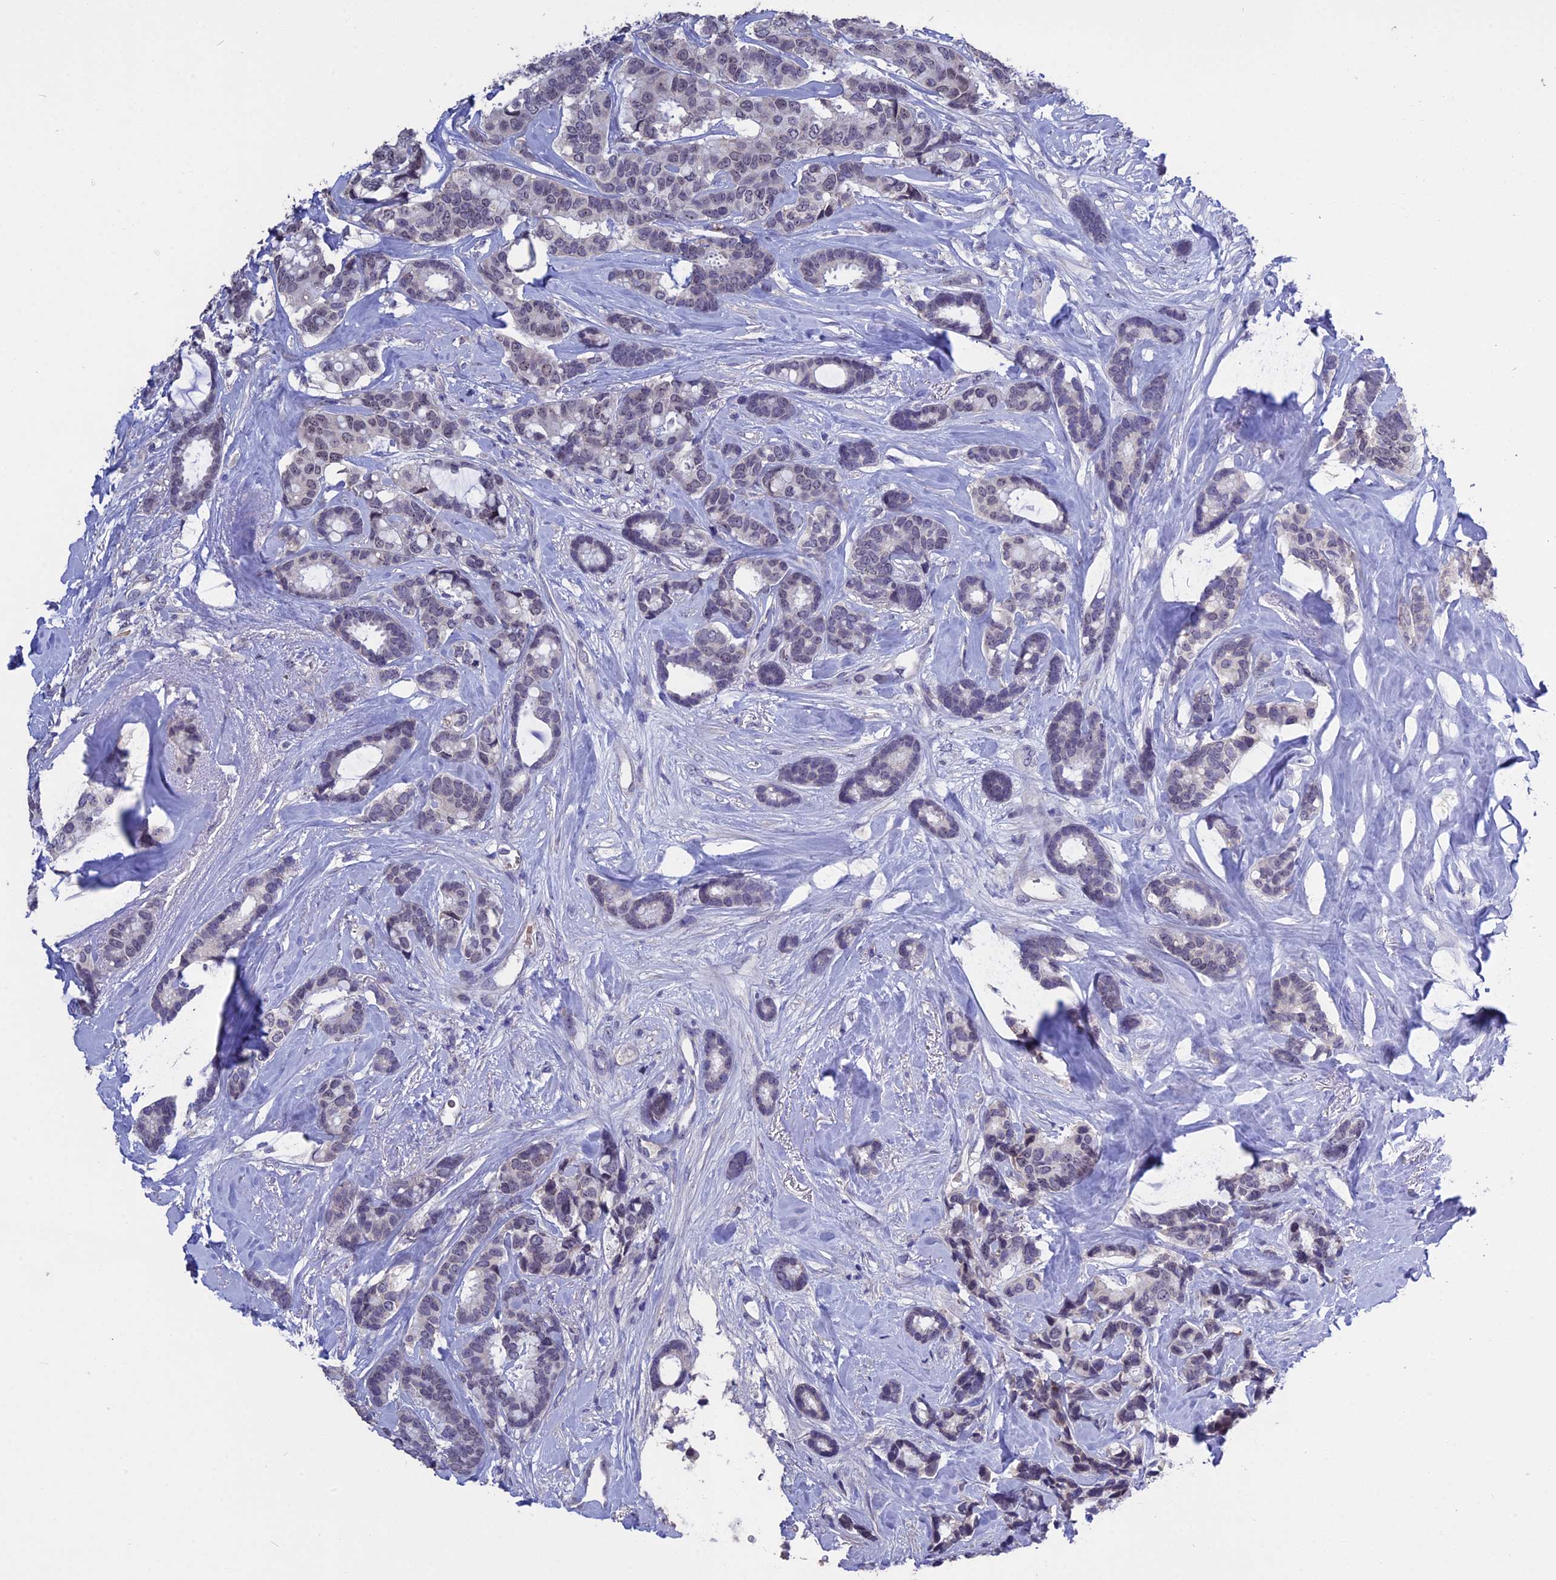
{"staining": {"intensity": "negative", "quantity": "none", "location": "none"}, "tissue": "breast cancer", "cell_type": "Tumor cells", "image_type": "cancer", "snomed": [{"axis": "morphology", "description": "Duct carcinoma"}, {"axis": "topography", "description": "Breast"}], "caption": "High power microscopy image of an IHC photomicrograph of breast cancer, revealing no significant staining in tumor cells.", "gene": "KNOP1", "patient": {"sex": "female", "age": 87}}